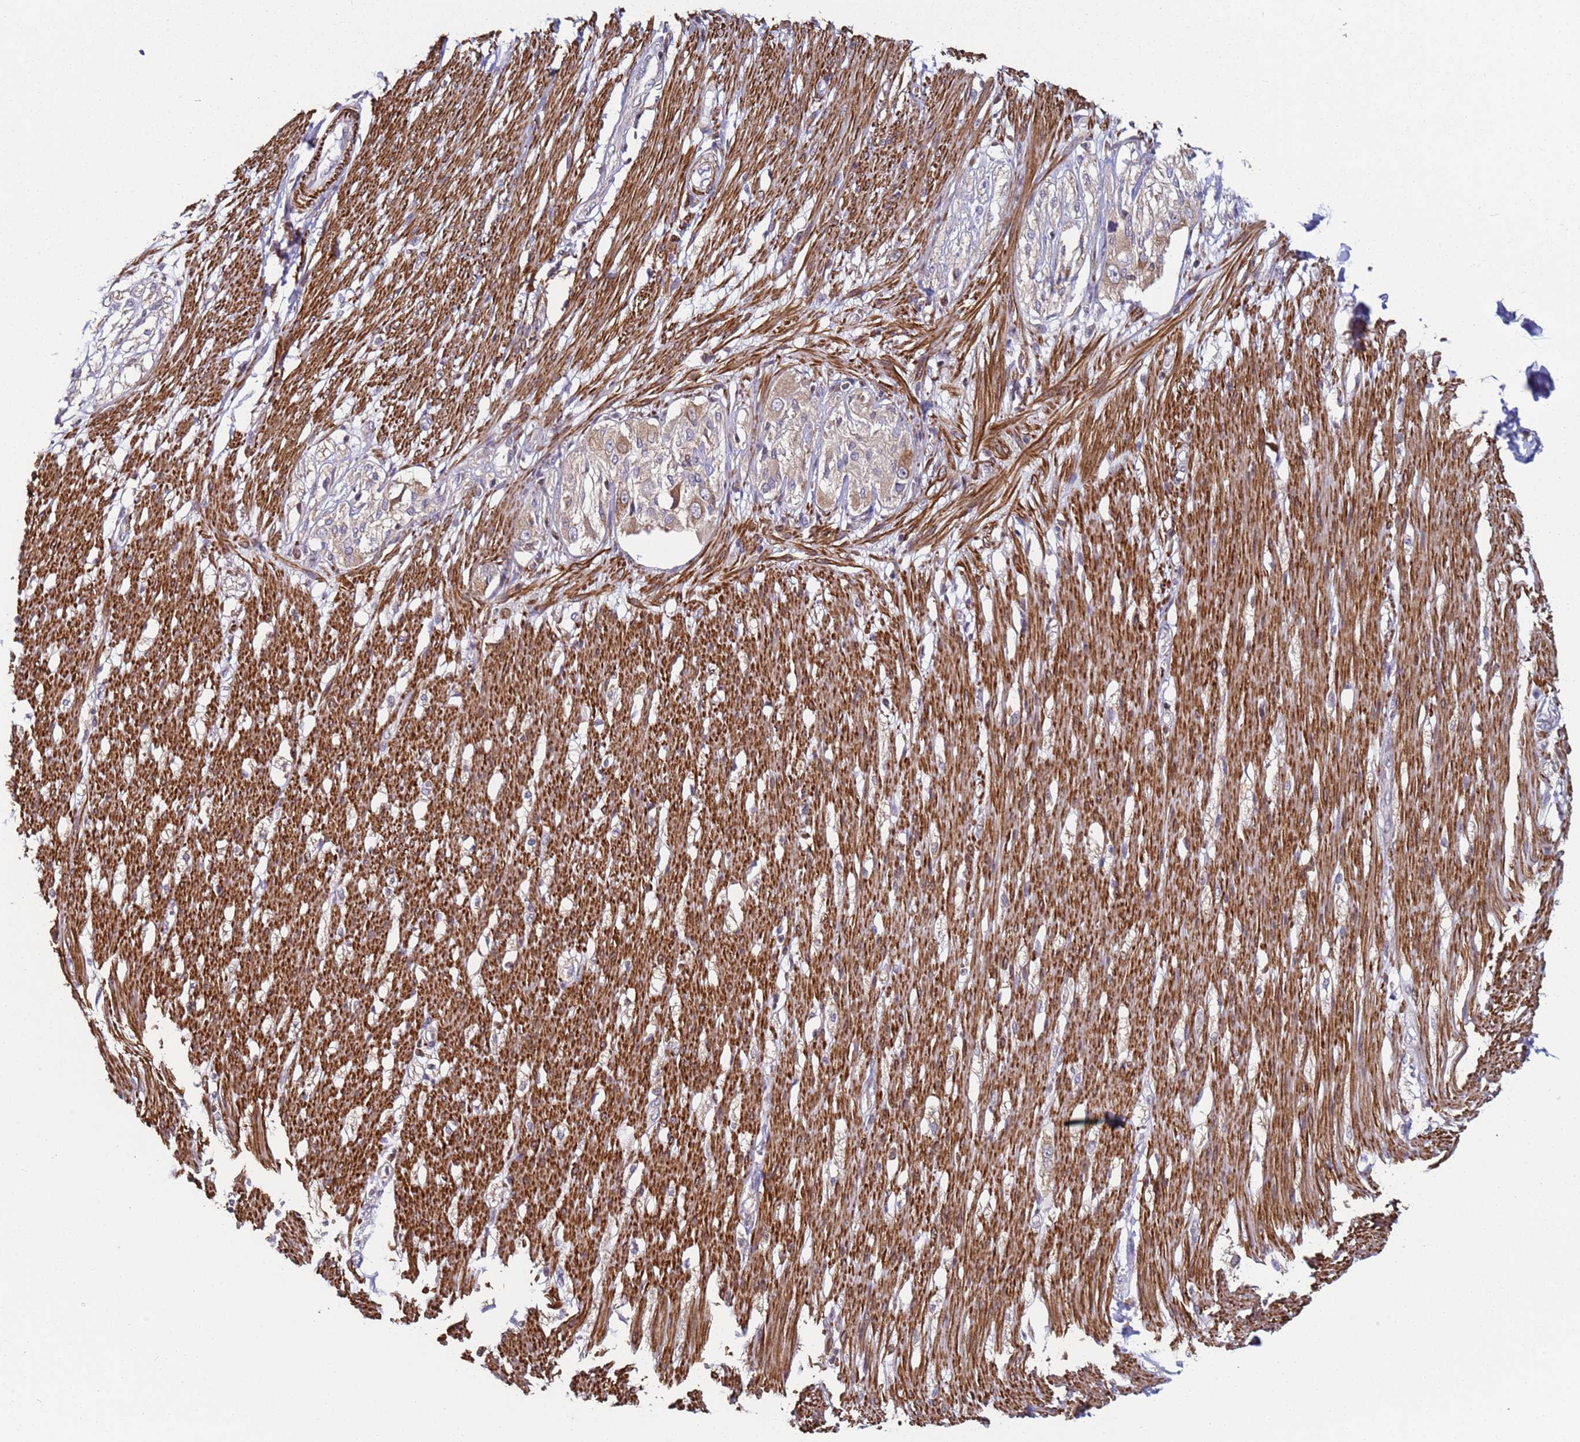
{"staining": {"intensity": "strong", "quantity": ">75%", "location": "cytoplasmic/membranous"}, "tissue": "smooth muscle", "cell_type": "Smooth muscle cells", "image_type": "normal", "snomed": [{"axis": "morphology", "description": "Normal tissue, NOS"}, {"axis": "morphology", "description": "Adenocarcinoma, NOS"}, {"axis": "topography", "description": "Colon"}, {"axis": "topography", "description": "Peripheral nerve tissue"}], "caption": "IHC (DAB (3,3'-diaminobenzidine)) staining of normal human smooth muscle shows strong cytoplasmic/membranous protein positivity in about >75% of smooth muscle cells.", "gene": "SNAPC4", "patient": {"sex": "male", "age": 14}}